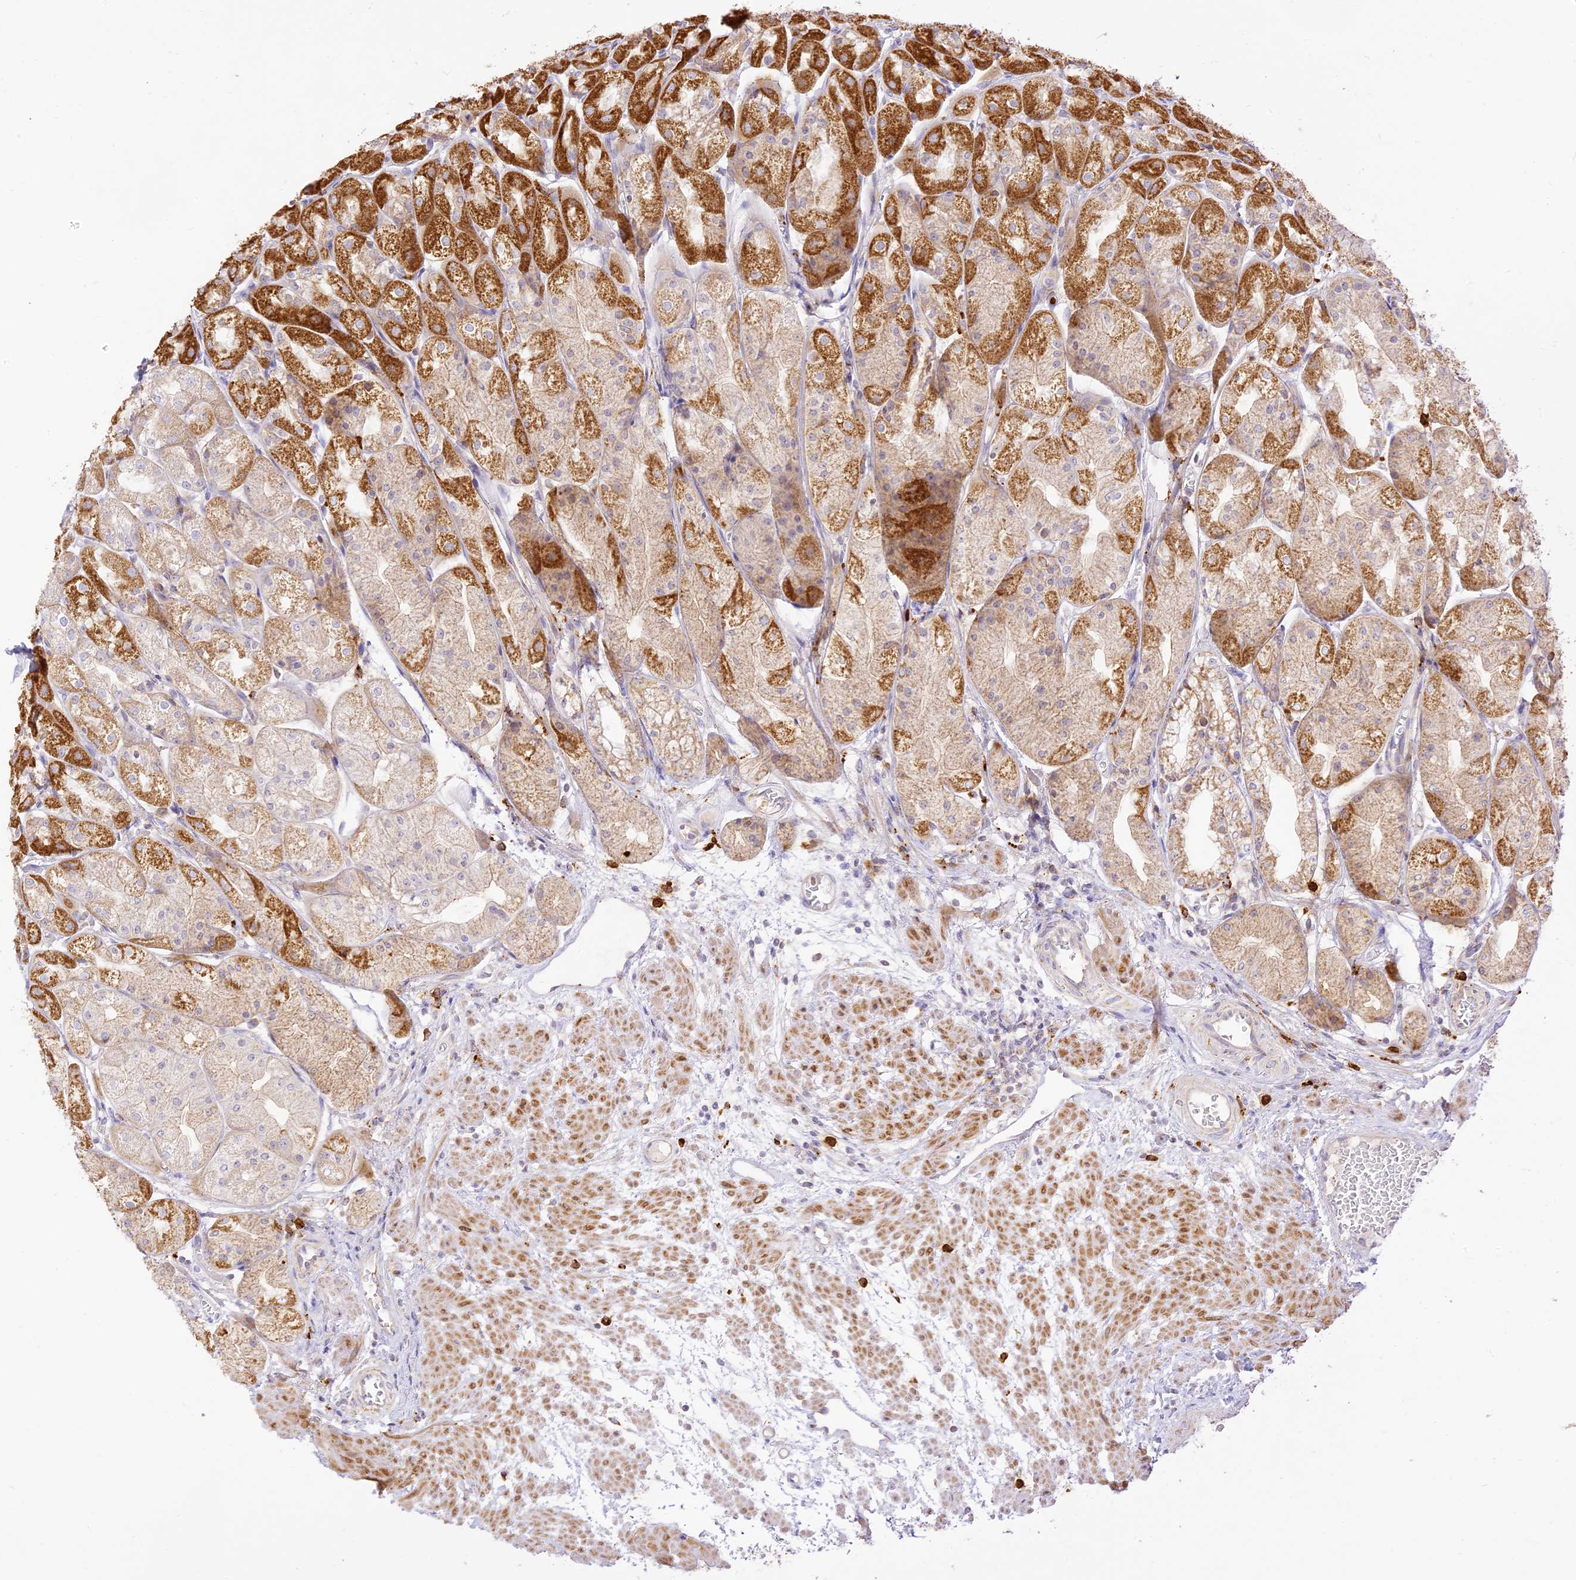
{"staining": {"intensity": "strong", "quantity": "25%-75%", "location": "cytoplasmic/membranous"}, "tissue": "stomach", "cell_type": "Glandular cells", "image_type": "normal", "snomed": [{"axis": "morphology", "description": "Normal tissue, NOS"}, {"axis": "topography", "description": "Stomach, upper"}], "caption": "Immunohistochemistry (IHC) of unremarkable human stomach demonstrates high levels of strong cytoplasmic/membranous positivity in about 25%-75% of glandular cells.", "gene": "LRRC15", "patient": {"sex": "male", "age": 72}}